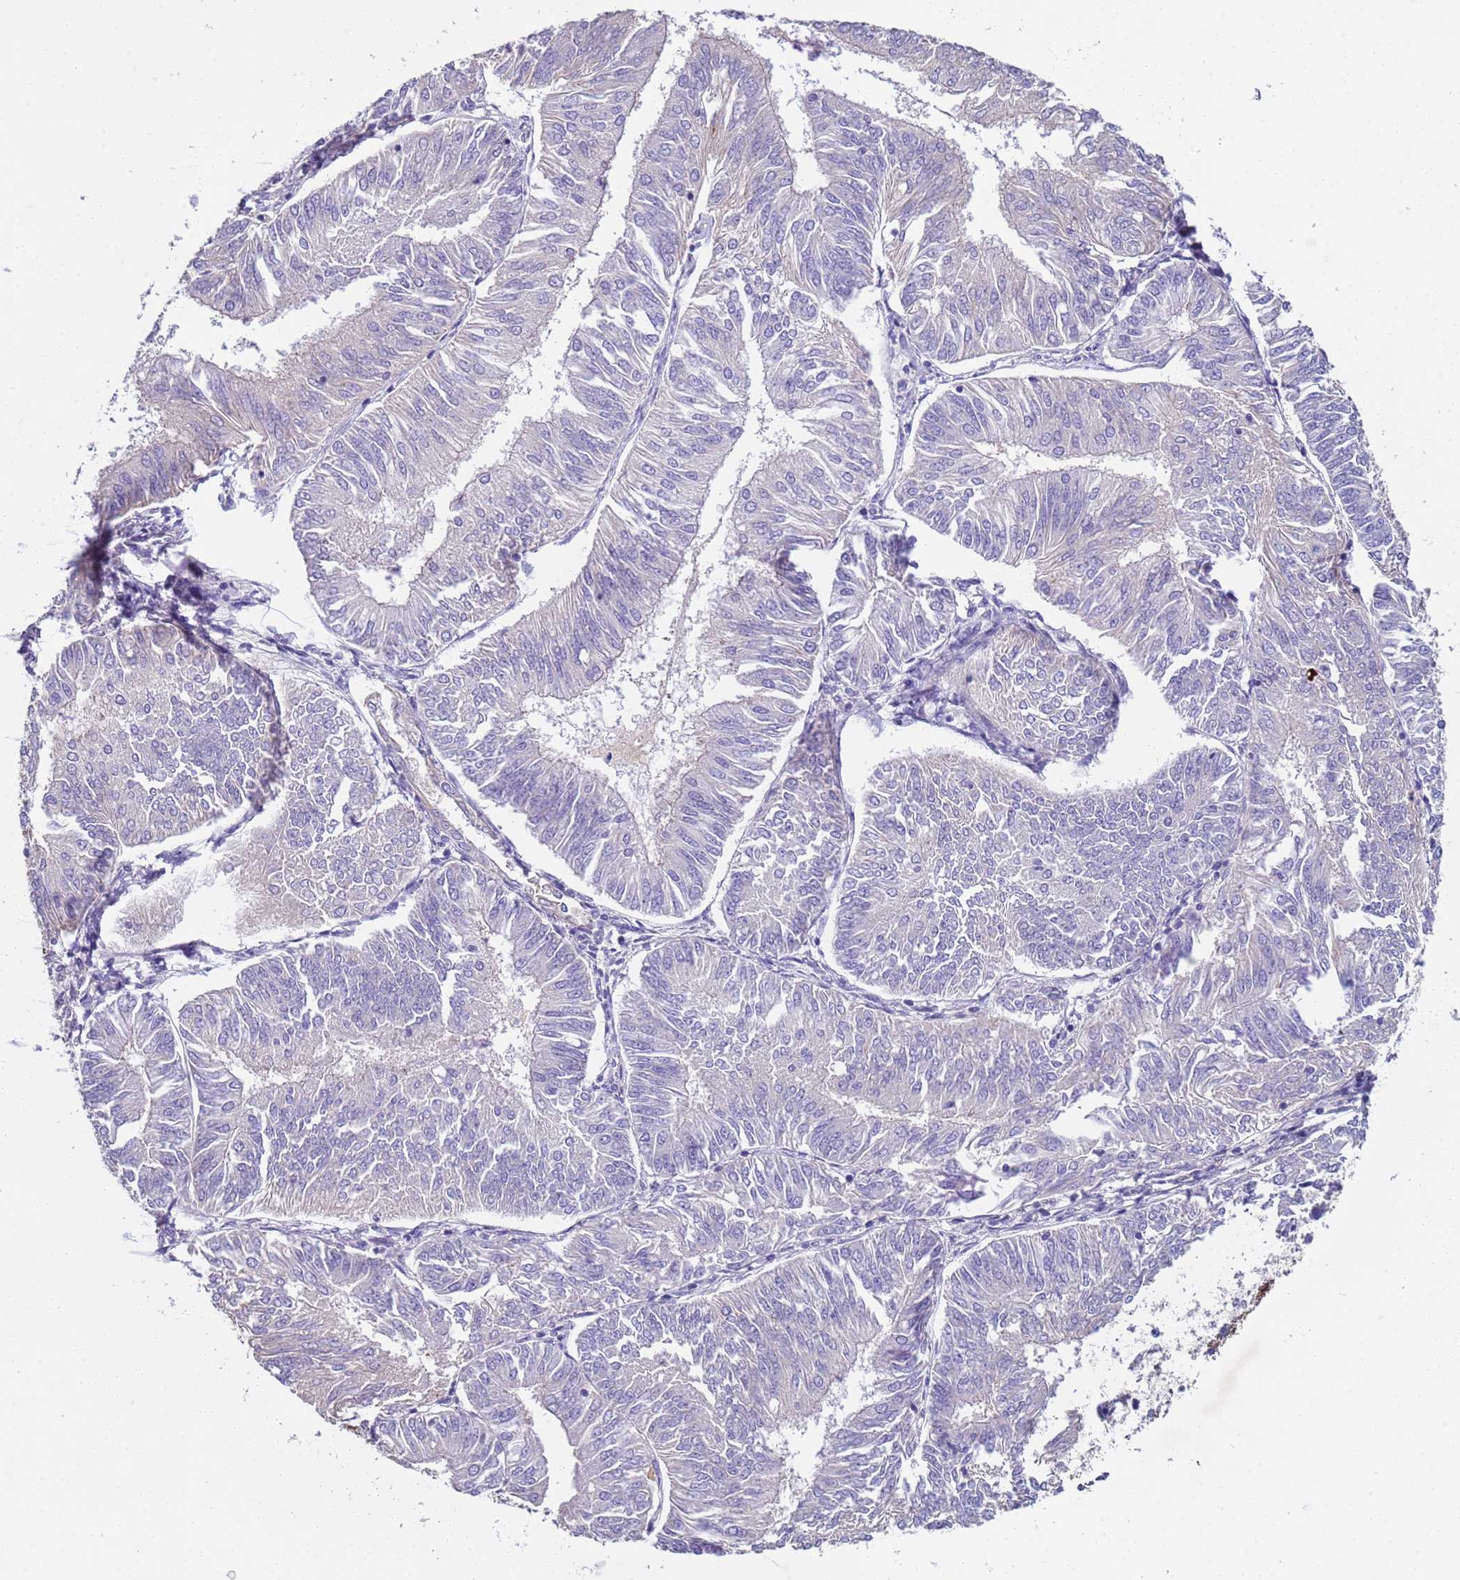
{"staining": {"intensity": "negative", "quantity": "none", "location": "none"}, "tissue": "endometrial cancer", "cell_type": "Tumor cells", "image_type": "cancer", "snomed": [{"axis": "morphology", "description": "Adenocarcinoma, NOS"}, {"axis": "topography", "description": "Endometrium"}], "caption": "DAB immunohistochemical staining of human endometrial adenocarcinoma displays no significant positivity in tumor cells.", "gene": "TRIM51", "patient": {"sex": "female", "age": 58}}